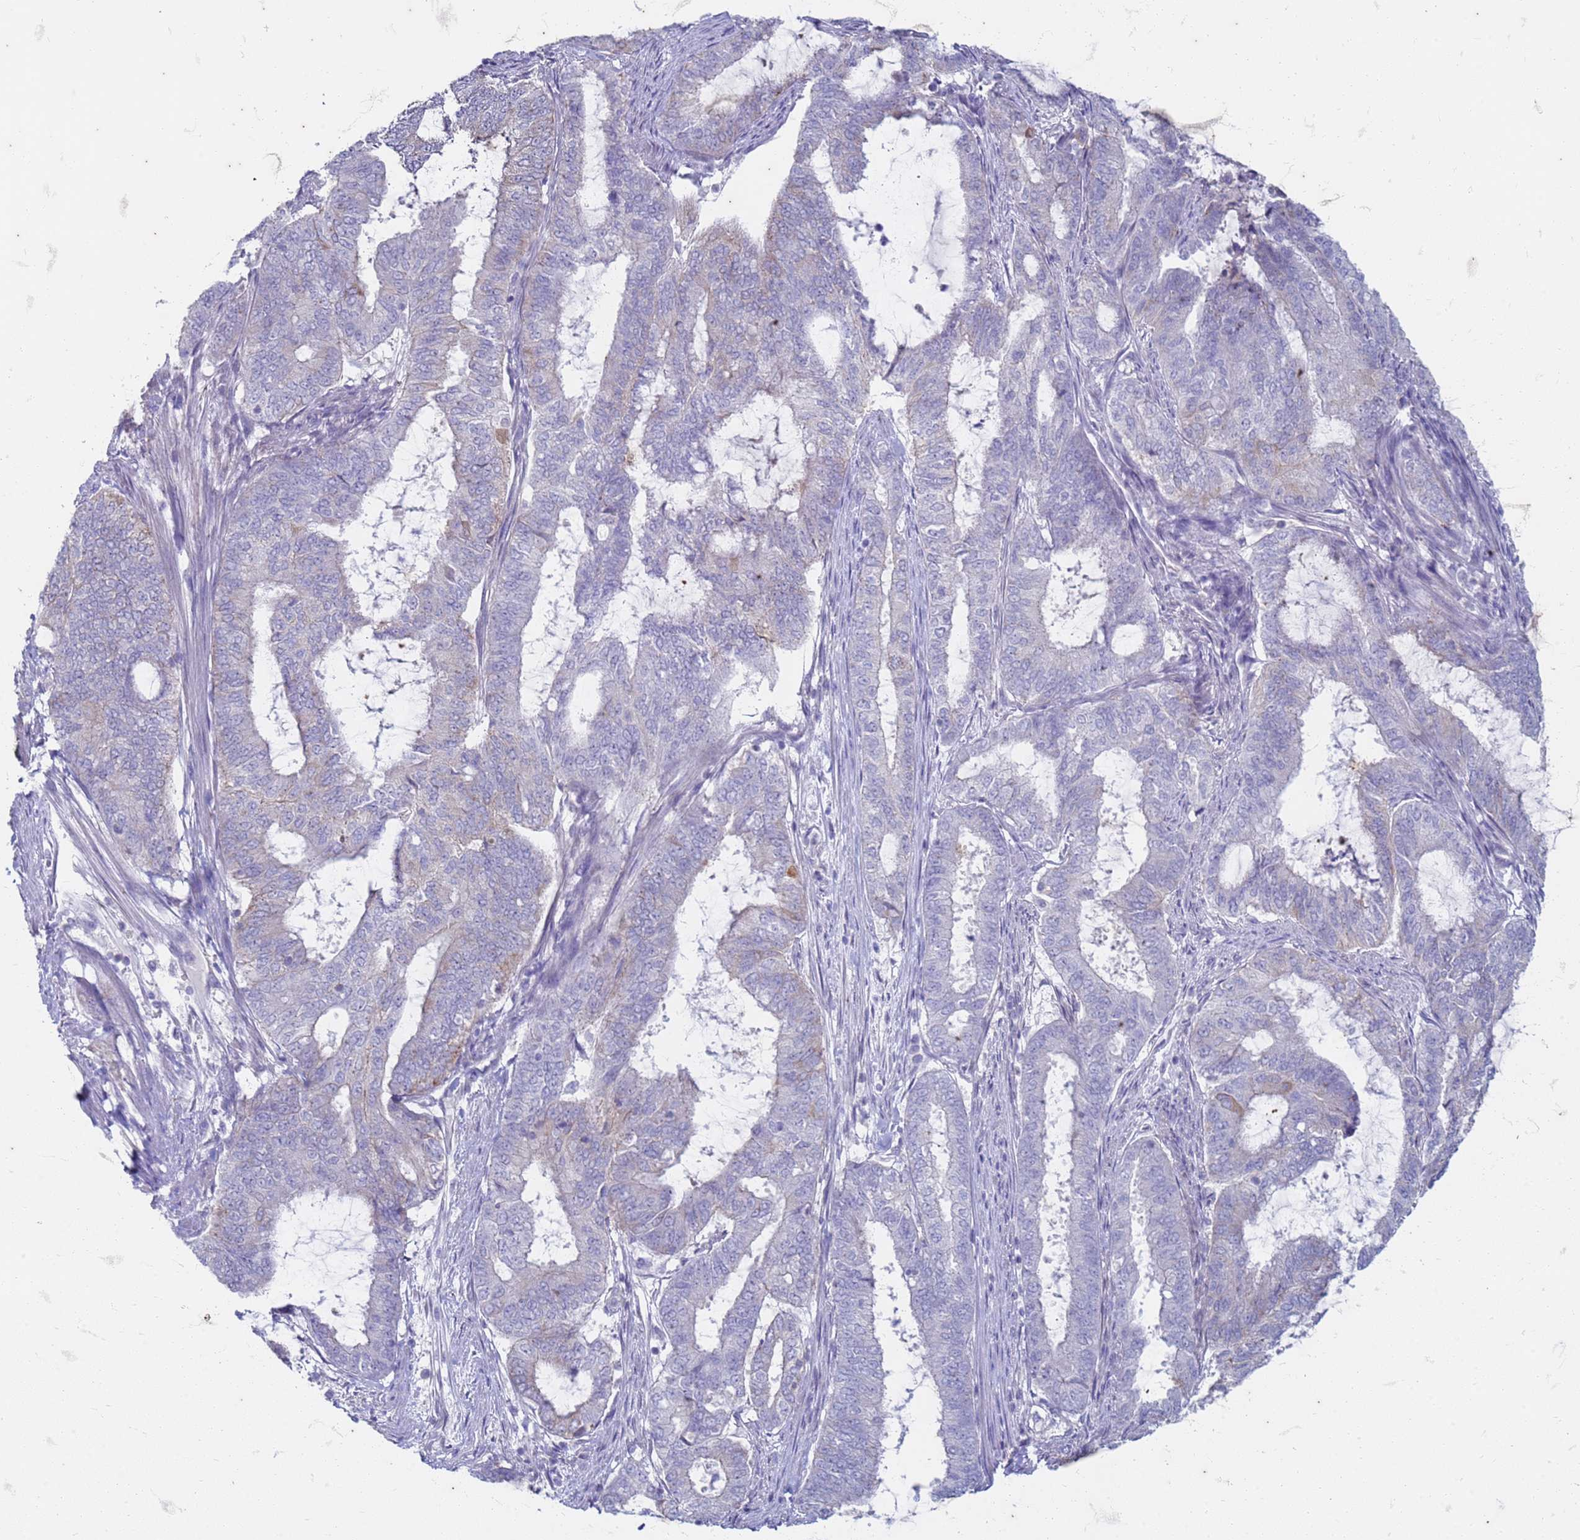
{"staining": {"intensity": "negative", "quantity": "none", "location": "none"}, "tissue": "endometrial cancer", "cell_type": "Tumor cells", "image_type": "cancer", "snomed": [{"axis": "morphology", "description": "Adenocarcinoma, NOS"}, {"axis": "topography", "description": "Endometrium"}], "caption": "Image shows no significant protein expression in tumor cells of adenocarcinoma (endometrial). (DAB (3,3'-diaminobenzidine) IHC with hematoxylin counter stain).", "gene": "SUCO", "patient": {"sex": "female", "age": 51}}